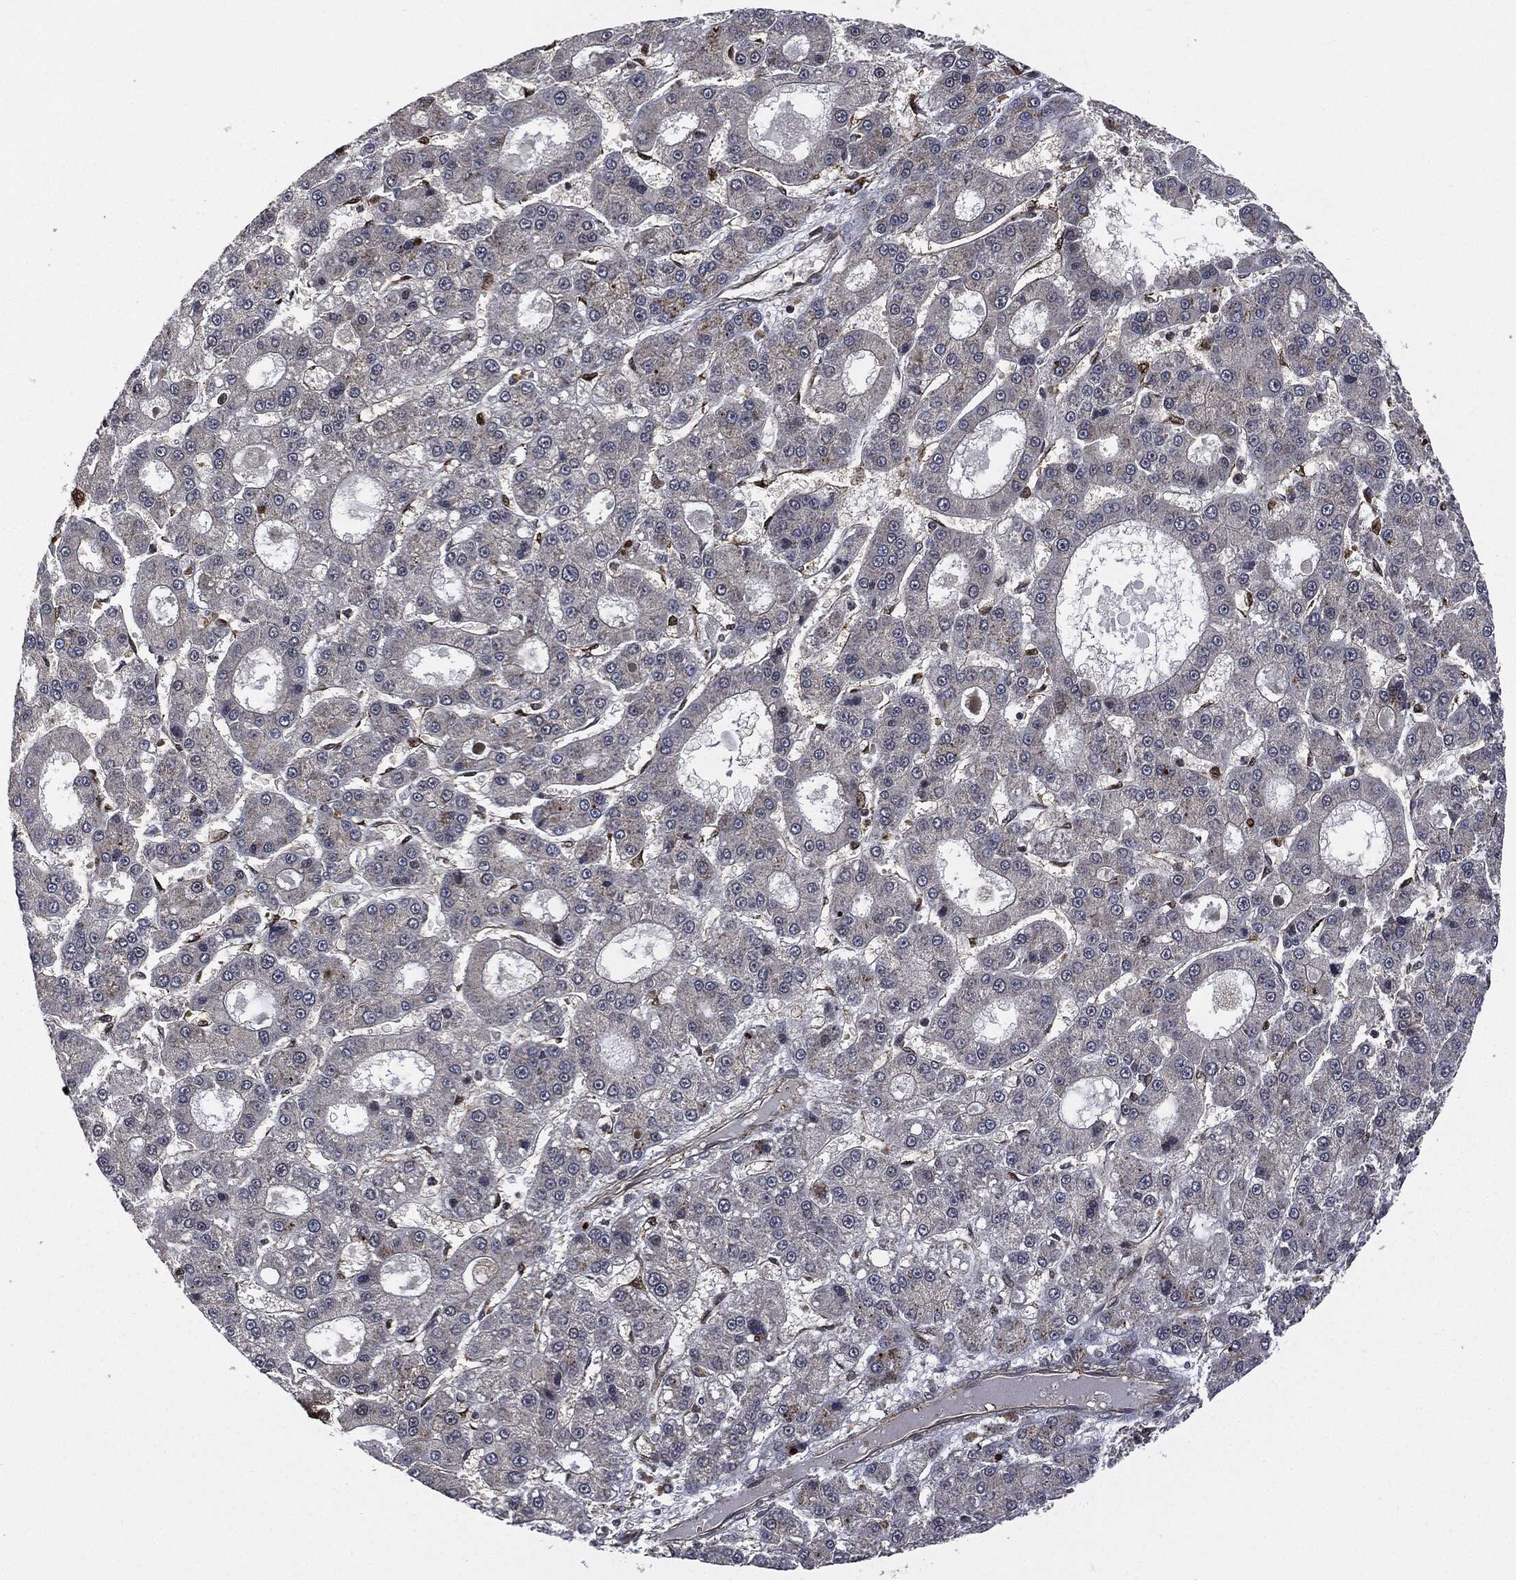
{"staining": {"intensity": "negative", "quantity": "none", "location": "none"}, "tissue": "liver cancer", "cell_type": "Tumor cells", "image_type": "cancer", "snomed": [{"axis": "morphology", "description": "Carcinoma, Hepatocellular, NOS"}, {"axis": "topography", "description": "Liver"}], "caption": "IHC image of hepatocellular carcinoma (liver) stained for a protein (brown), which exhibits no staining in tumor cells.", "gene": "HRAS", "patient": {"sex": "male", "age": 70}}